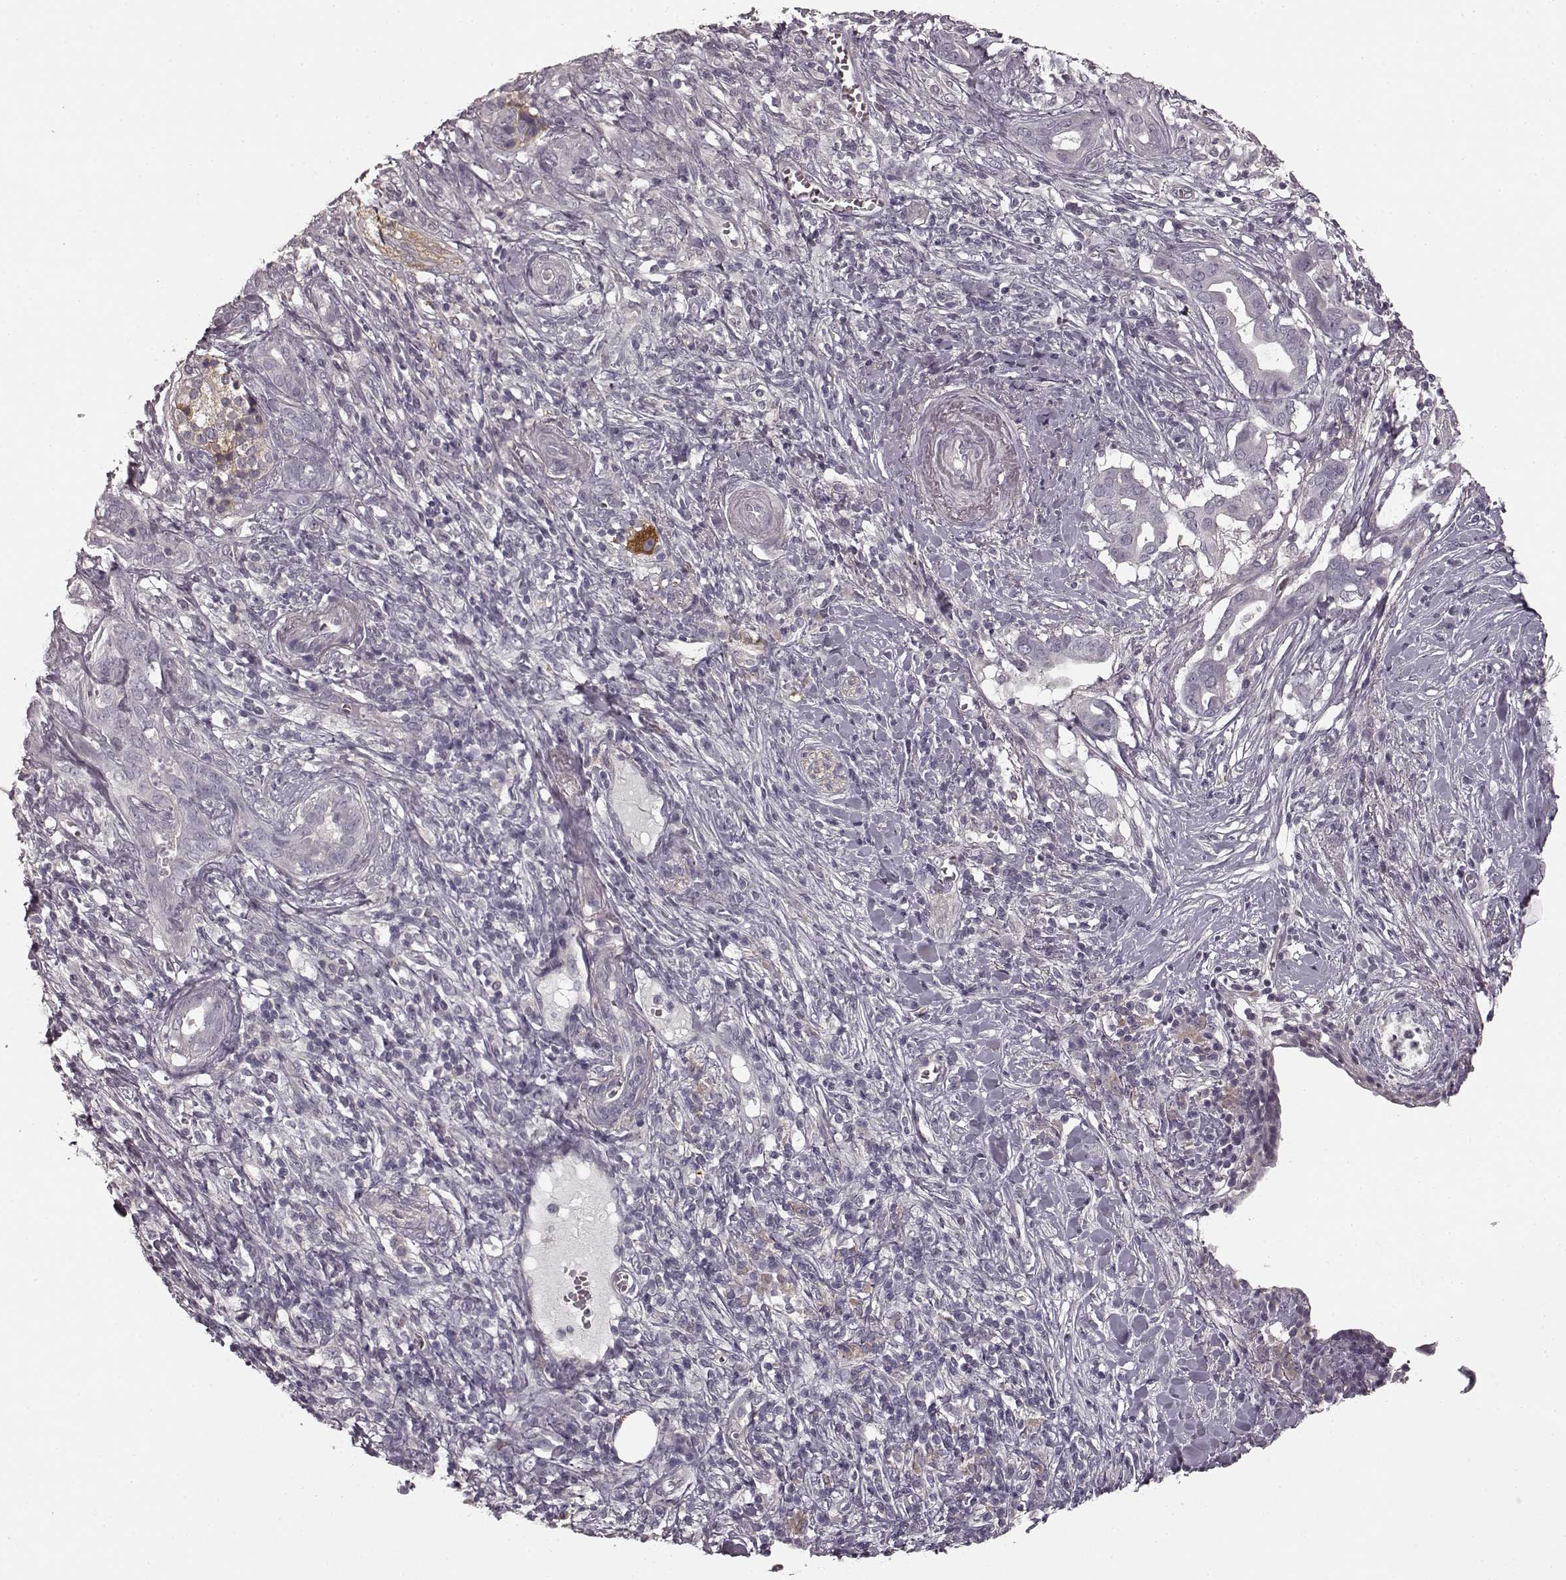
{"staining": {"intensity": "negative", "quantity": "none", "location": "none"}, "tissue": "pancreatic cancer", "cell_type": "Tumor cells", "image_type": "cancer", "snomed": [{"axis": "morphology", "description": "Adenocarcinoma, NOS"}, {"axis": "topography", "description": "Pancreas"}], "caption": "Immunohistochemistry micrograph of pancreatic cancer (adenocarcinoma) stained for a protein (brown), which demonstrates no staining in tumor cells.", "gene": "PRKCE", "patient": {"sex": "male", "age": 61}}